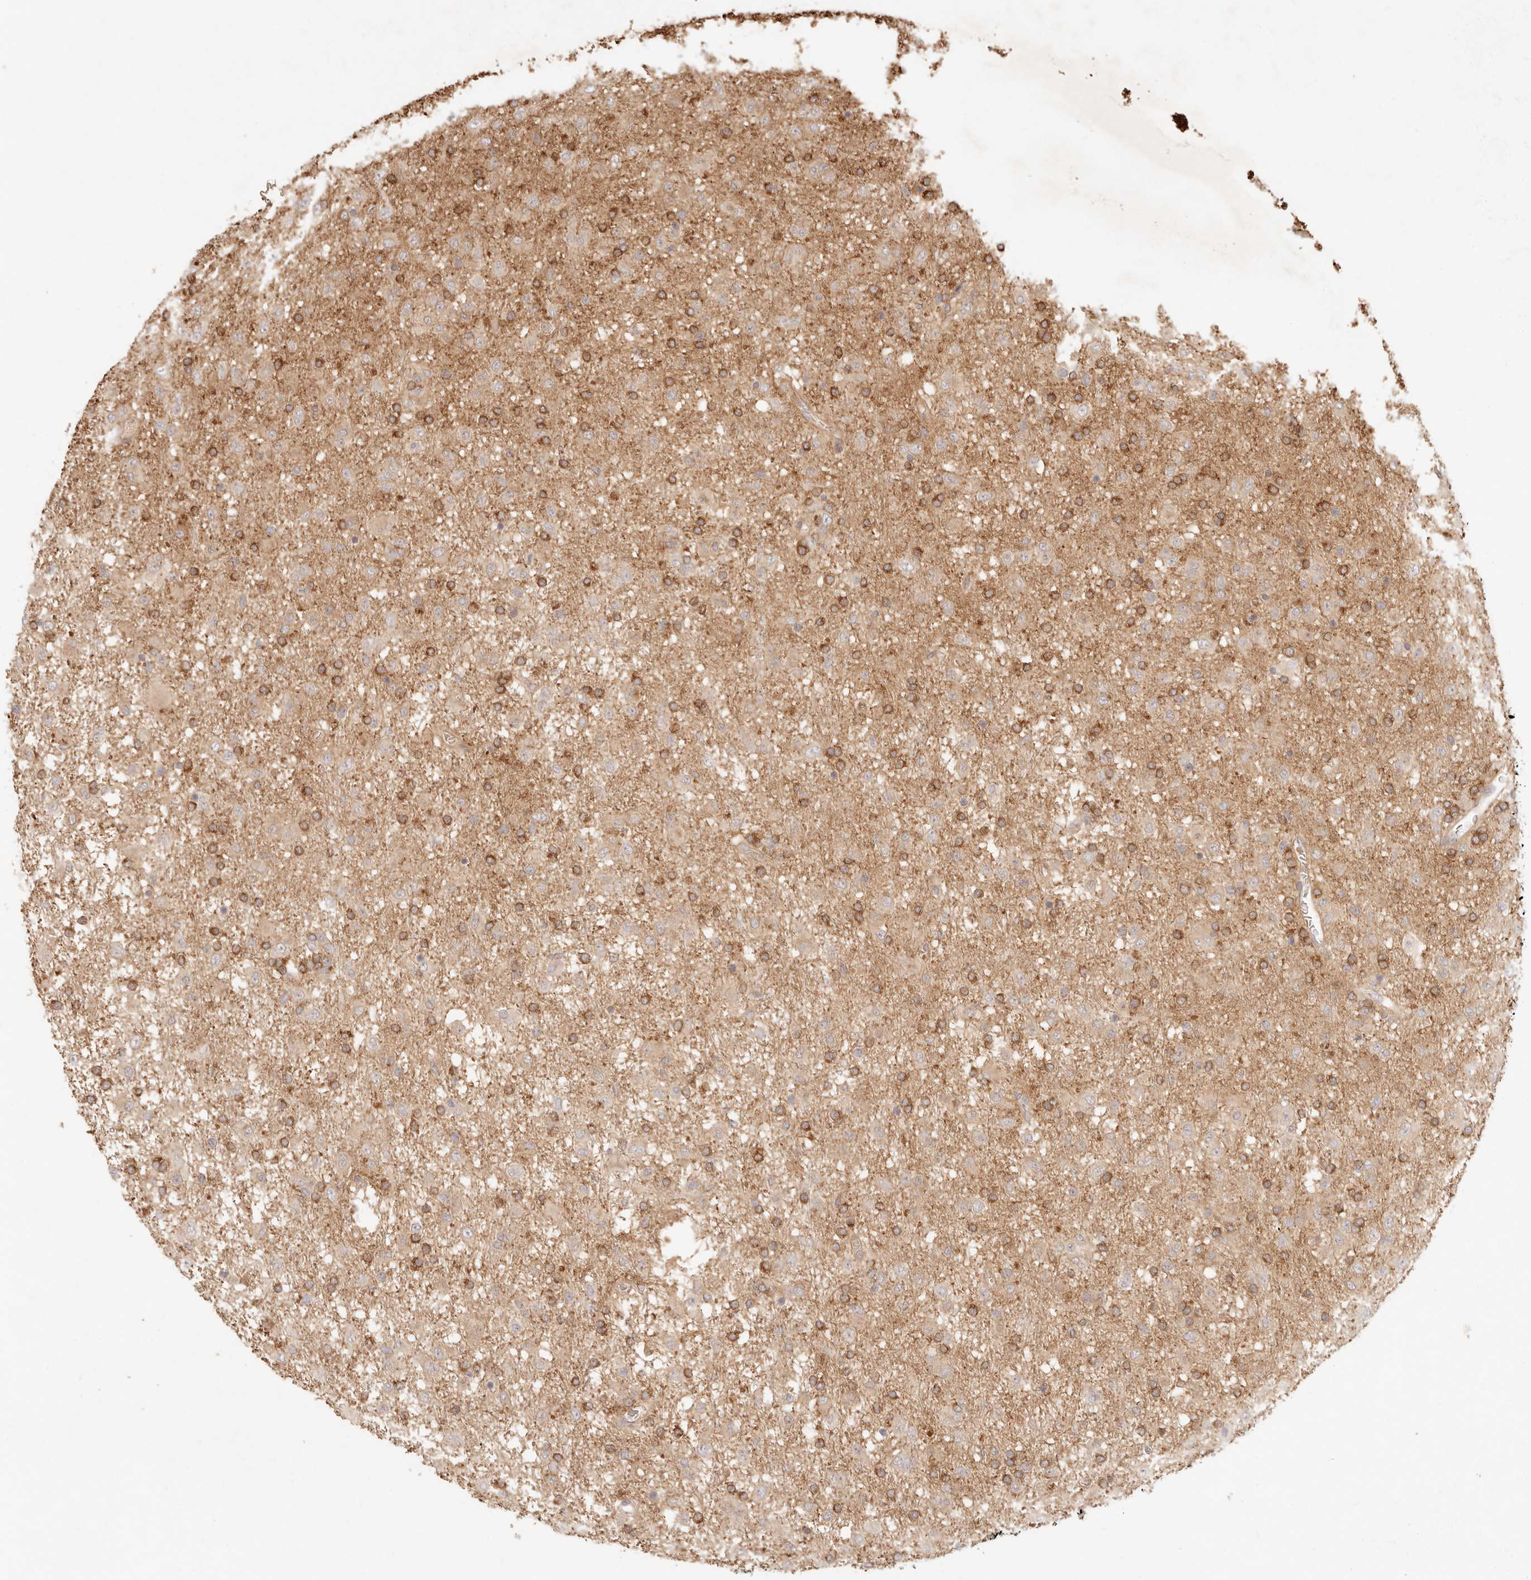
{"staining": {"intensity": "weak", "quantity": "25%-75%", "location": "cytoplasmic/membranous"}, "tissue": "glioma", "cell_type": "Tumor cells", "image_type": "cancer", "snomed": [{"axis": "morphology", "description": "Glioma, malignant, Low grade"}, {"axis": "topography", "description": "Brain"}], "caption": "Immunohistochemistry (IHC) (DAB (3,3'-diaminobenzidine)) staining of malignant low-grade glioma shows weak cytoplasmic/membranous protein staining in about 25%-75% of tumor cells.", "gene": "PPP1R3B", "patient": {"sex": "male", "age": 65}}